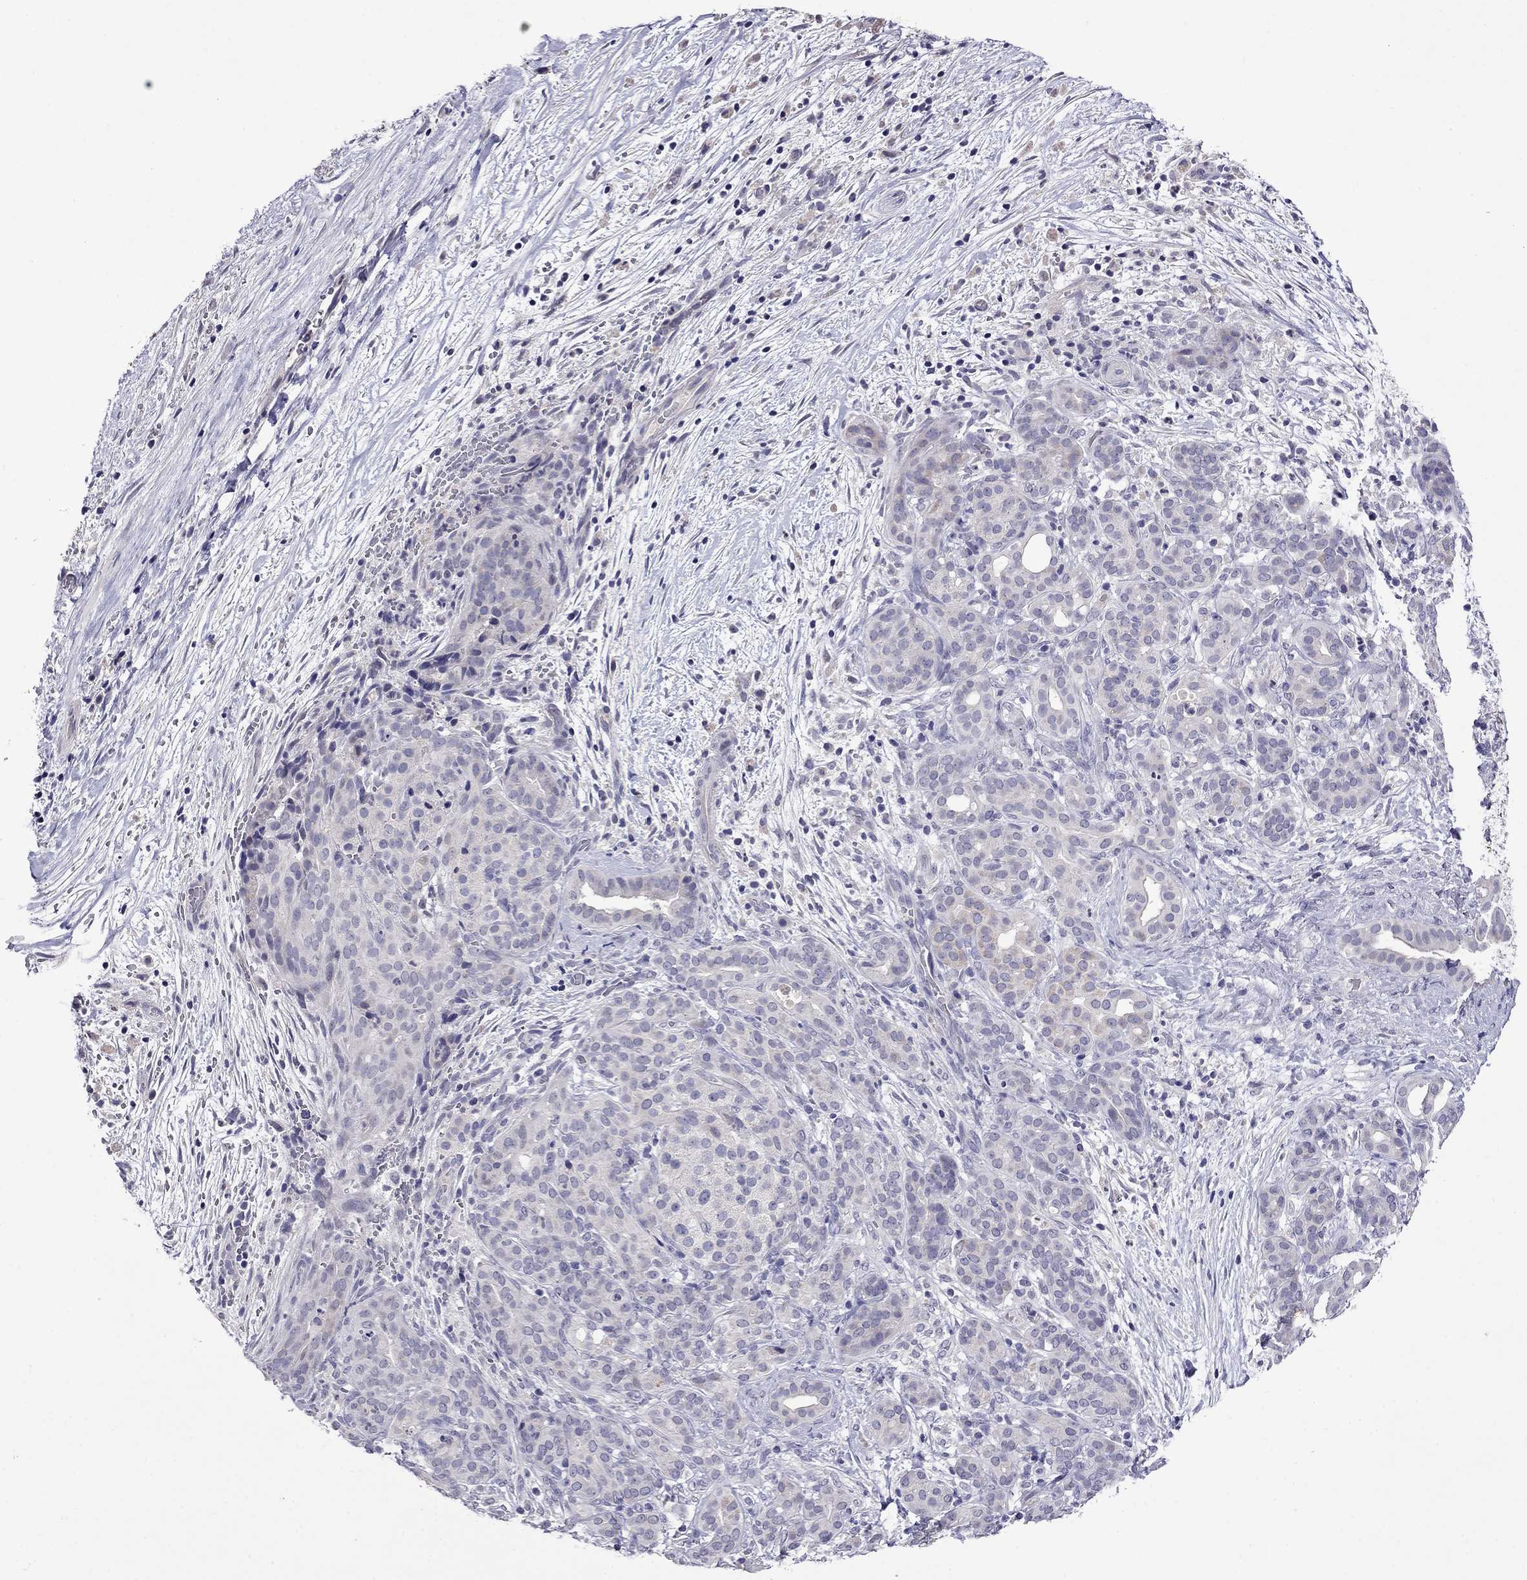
{"staining": {"intensity": "negative", "quantity": "none", "location": "none"}, "tissue": "pancreatic cancer", "cell_type": "Tumor cells", "image_type": "cancer", "snomed": [{"axis": "morphology", "description": "Adenocarcinoma, NOS"}, {"axis": "topography", "description": "Pancreas"}], "caption": "An immunohistochemistry histopathology image of pancreatic cancer (adenocarcinoma) is shown. There is no staining in tumor cells of pancreatic cancer (adenocarcinoma).", "gene": "STAR", "patient": {"sex": "male", "age": 44}}